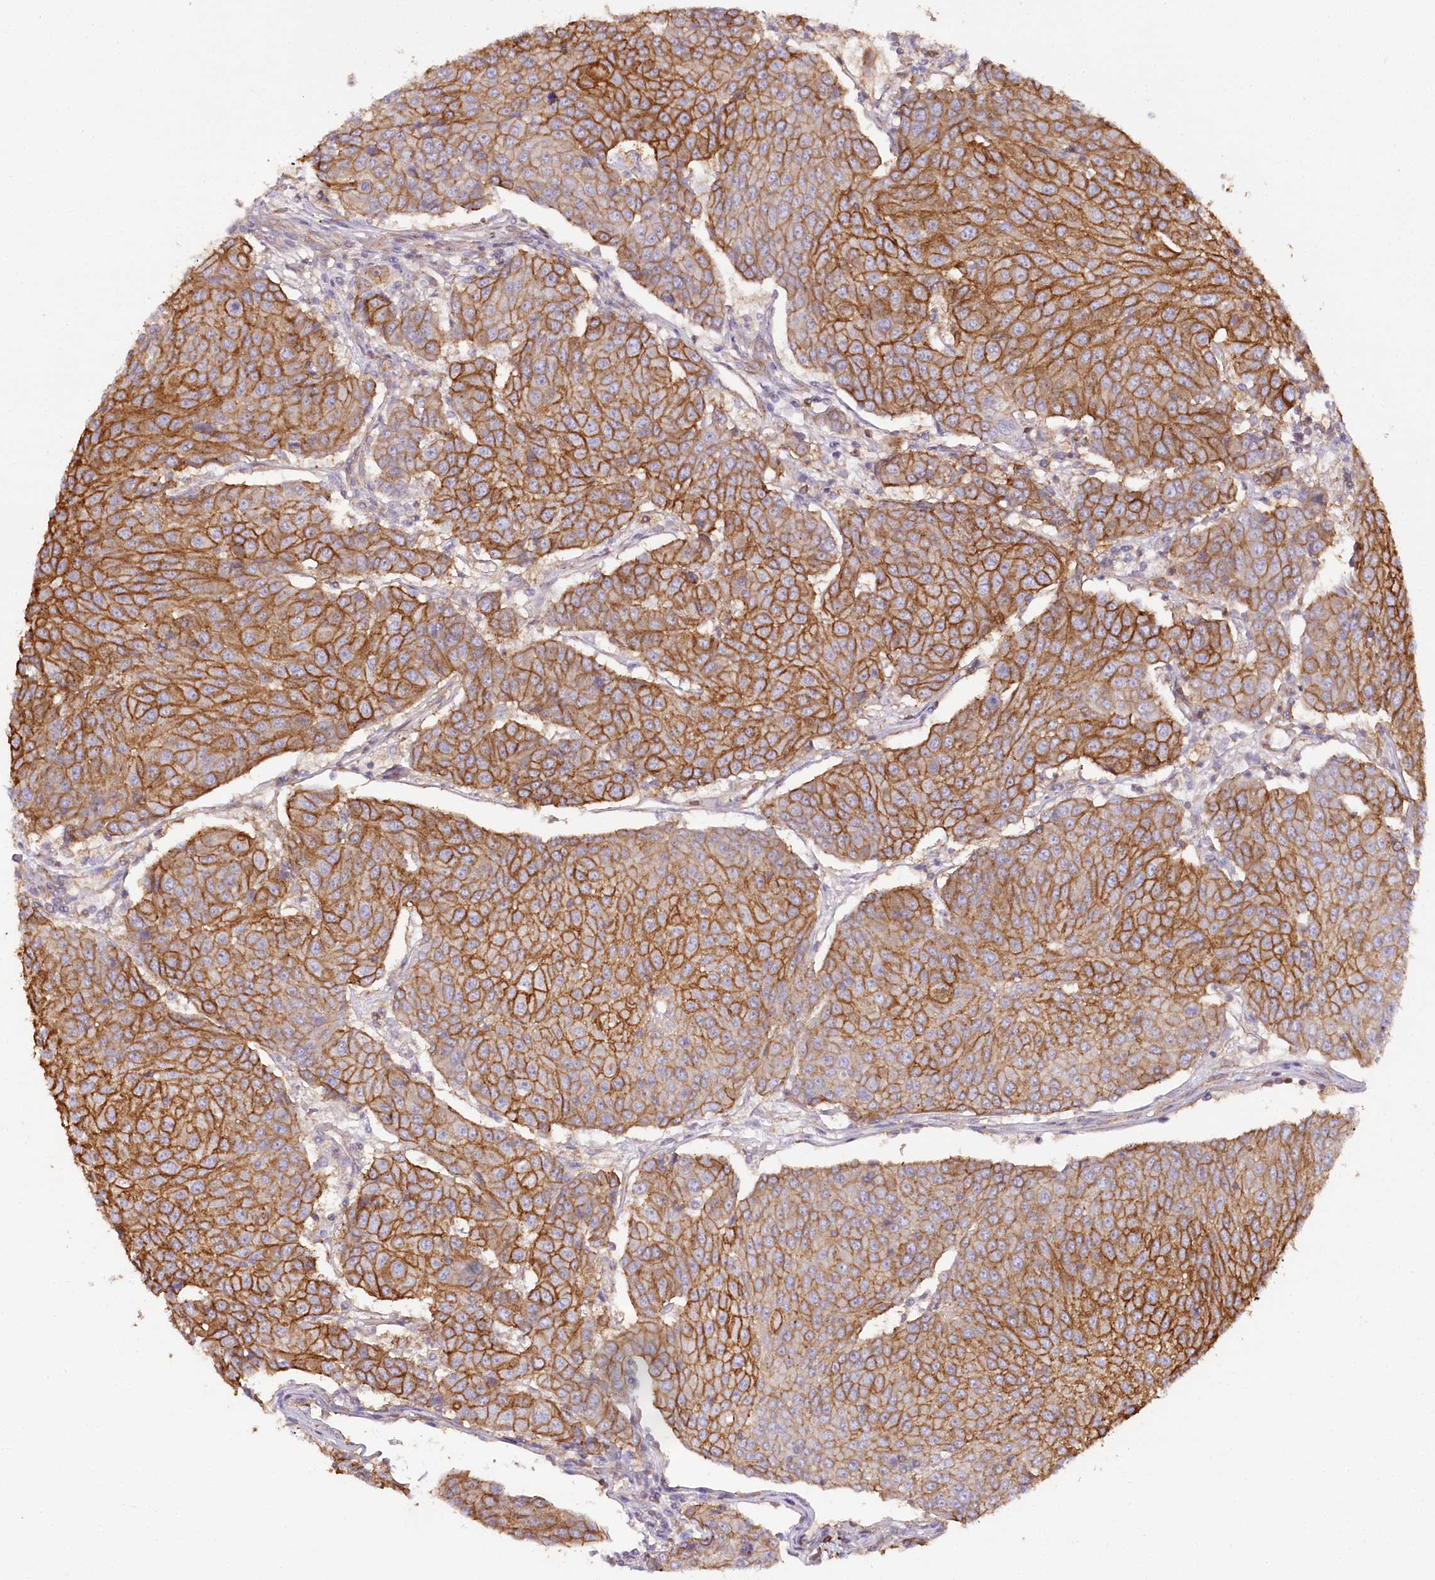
{"staining": {"intensity": "strong", "quantity": ">75%", "location": "cytoplasmic/membranous"}, "tissue": "urothelial cancer", "cell_type": "Tumor cells", "image_type": "cancer", "snomed": [{"axis": "morphology", "description": "Urothelial carcinoma, High grade"}, {"axis": "topography", "description": "Urinary bladder"}], "caption": "High-grade urothelial carcinoma stained for a protein (brown) demonstrates strong cytoplasmic/membranous positive expression in approximately >75% of tumor cells.", "gene": "SYNPO2", "patient": {"sex": "female", "age": 85}}